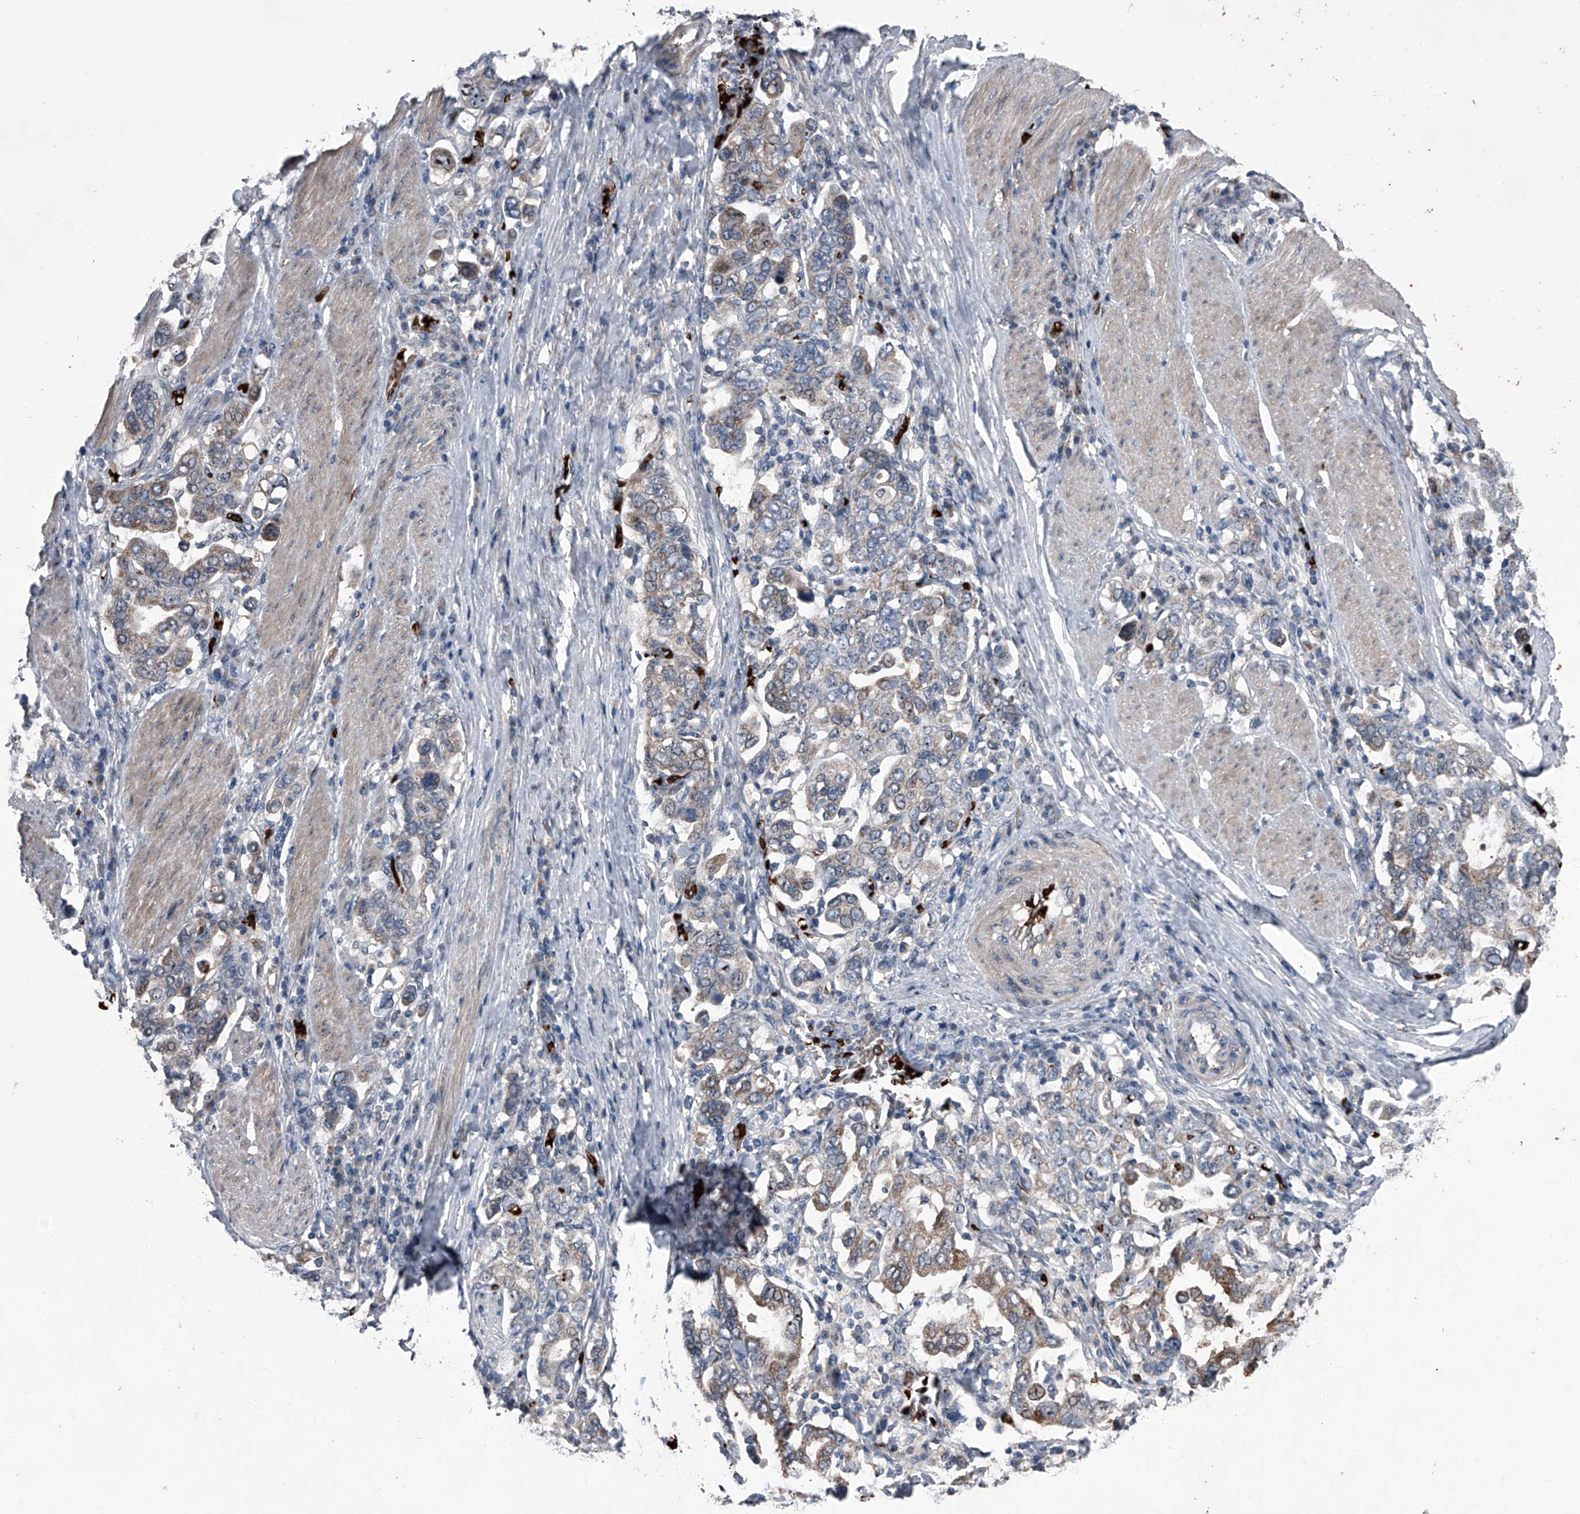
{"staining": {"intensity": "moderate", "quantity": "<25%", "location": "cytoplasmic/membranous"}, "tissue": "stomach cancer", "cell_type": "Tumor cells", "image_type": "cancer", "snomed": [{"axis": "morphology", "description": "Adenocarcinoma, NOS"}, {"axis": "topography", "description": "Stomach, upper"}], "caption": "Tumor cells exhibit low levels of moderate cytoplasmic/membranous expression in about <25% of cells in human adenocarcinoma (stomach). (DAB (3,3'-diaminobenzidine) IHC with brightfield microscopy, high magnification).", "gene": "CEP85L", "patient": {"sex": "male", "age": 62}}